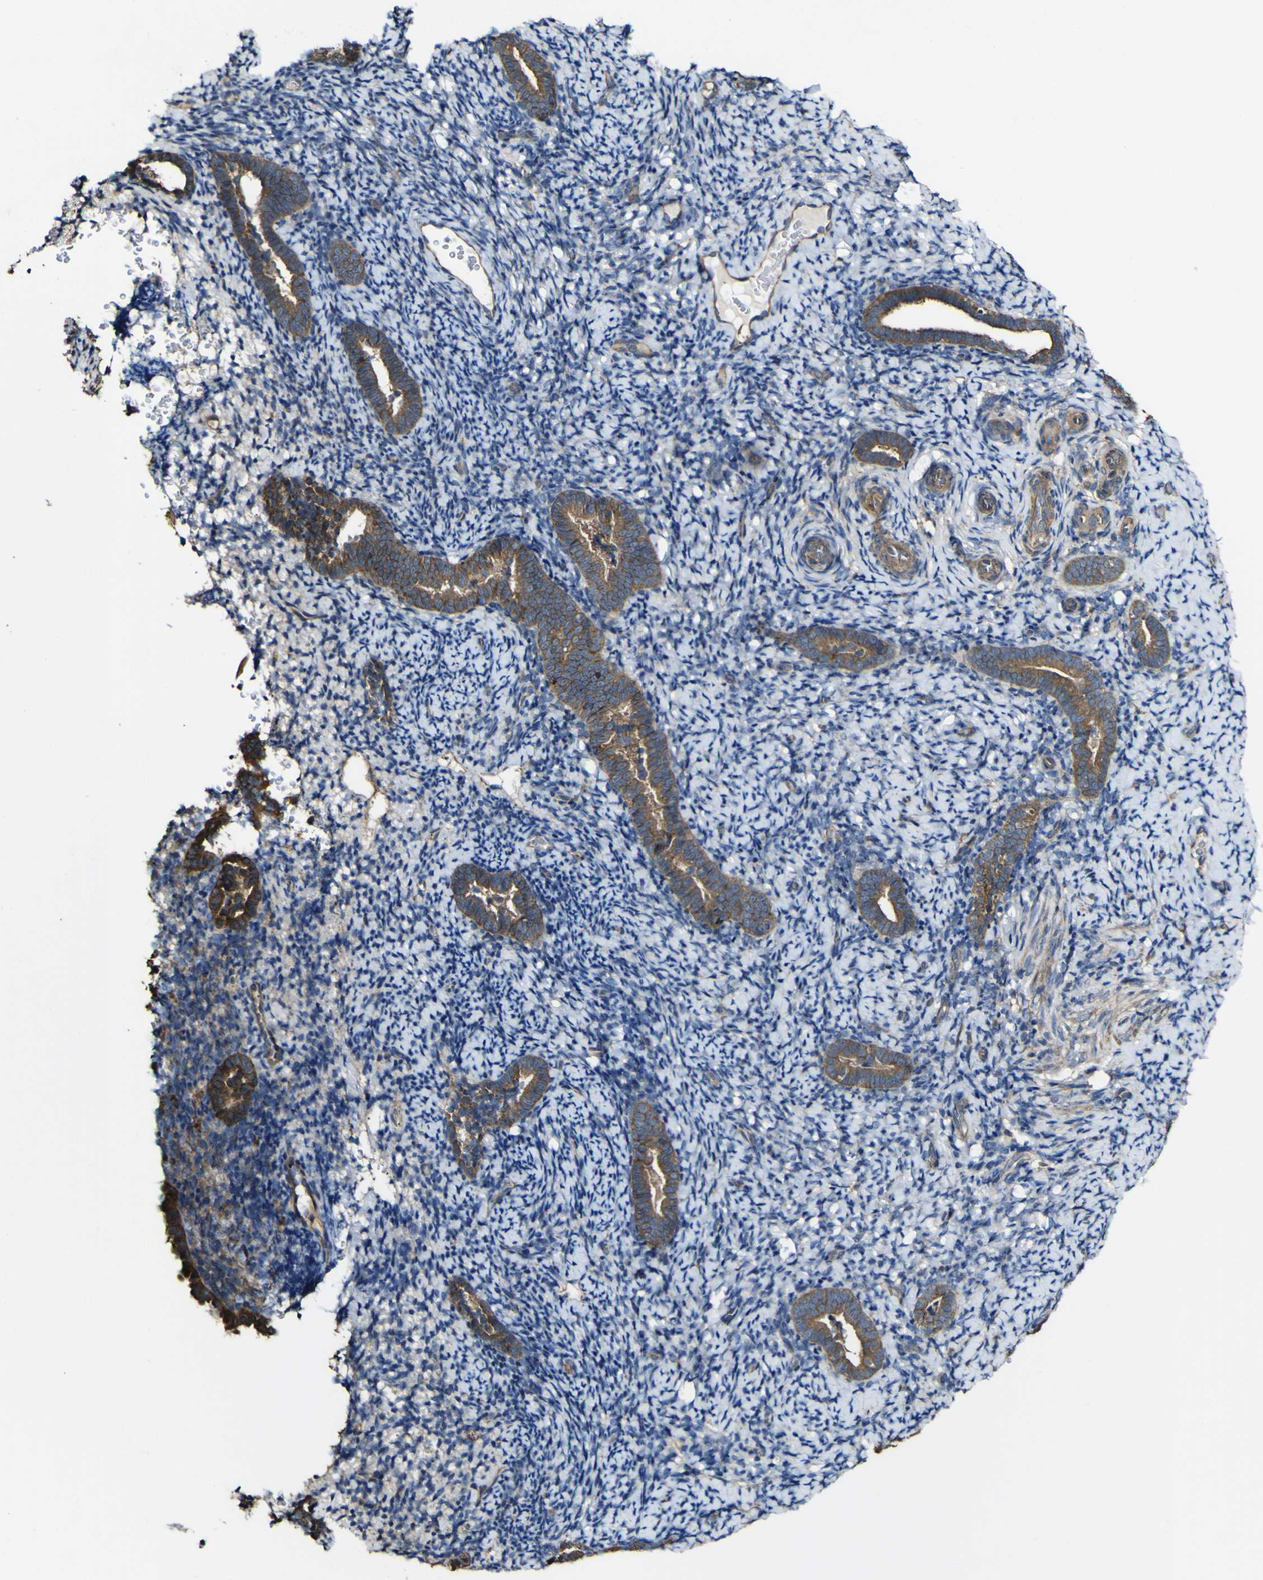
{"staining": {"intensity": "weak", "quantity": "<25%", "location": "cytoplasmic/membranous"}, "tissue": "endometrium", "cell_type": "Cells in endometrial stroma", "image_type": "normal", "snomed": [{"axis": "morphology", "description": "Normal tissue, NOS"}, {"axis": "topography", "description": "Endometrium"}], "caption": "Immunohistochemistry (IHC) of benign endometrium exhibits no expression in cells in endometrial stroma.", "gene": "NAALADL2", "patient": {"sex": "female", "age": 51}}